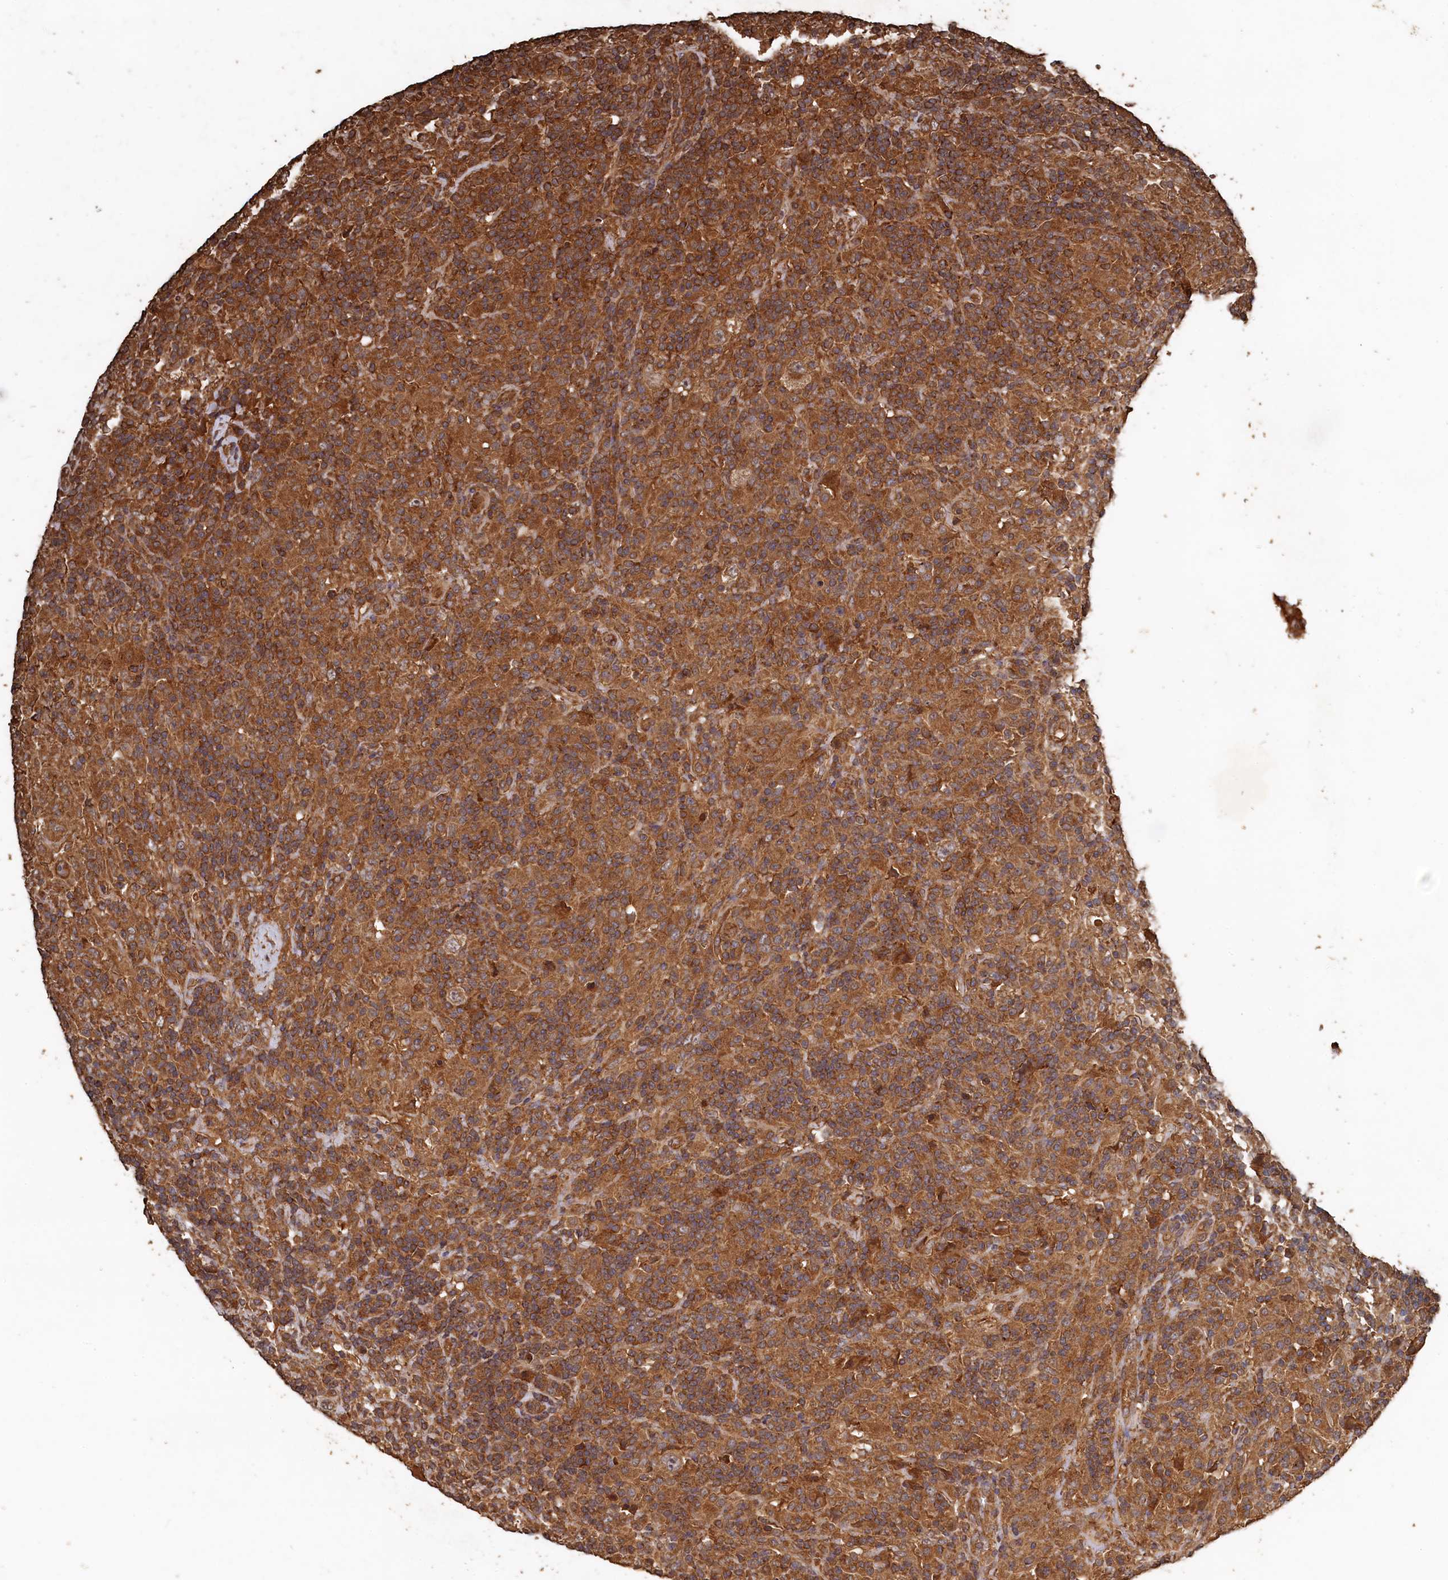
{"staining": {"intensity": "moderate", "quantity": ">75%", "location": "cytoplasmic/membranous"}, "tissue": "lymphoma", "cell_type": "Tumor cells", "image_type": "cancer", "snomed": [{"axis": "morphology", "description": "Hodgkin's disease, NOS"}, {"axis": "topography", "description": "Lymph node"}], "caption": "Immunohistochemical staining of Hodgkin's disease reveals medium levels of moderate cytoplasmic/membranous protein staining in approximately >75% of tumor cells. (DAB = brown stain, brightfield microscopy at high magnification).", "gene": "SNX33", "patient": {"sex": "male", "age": 70}}